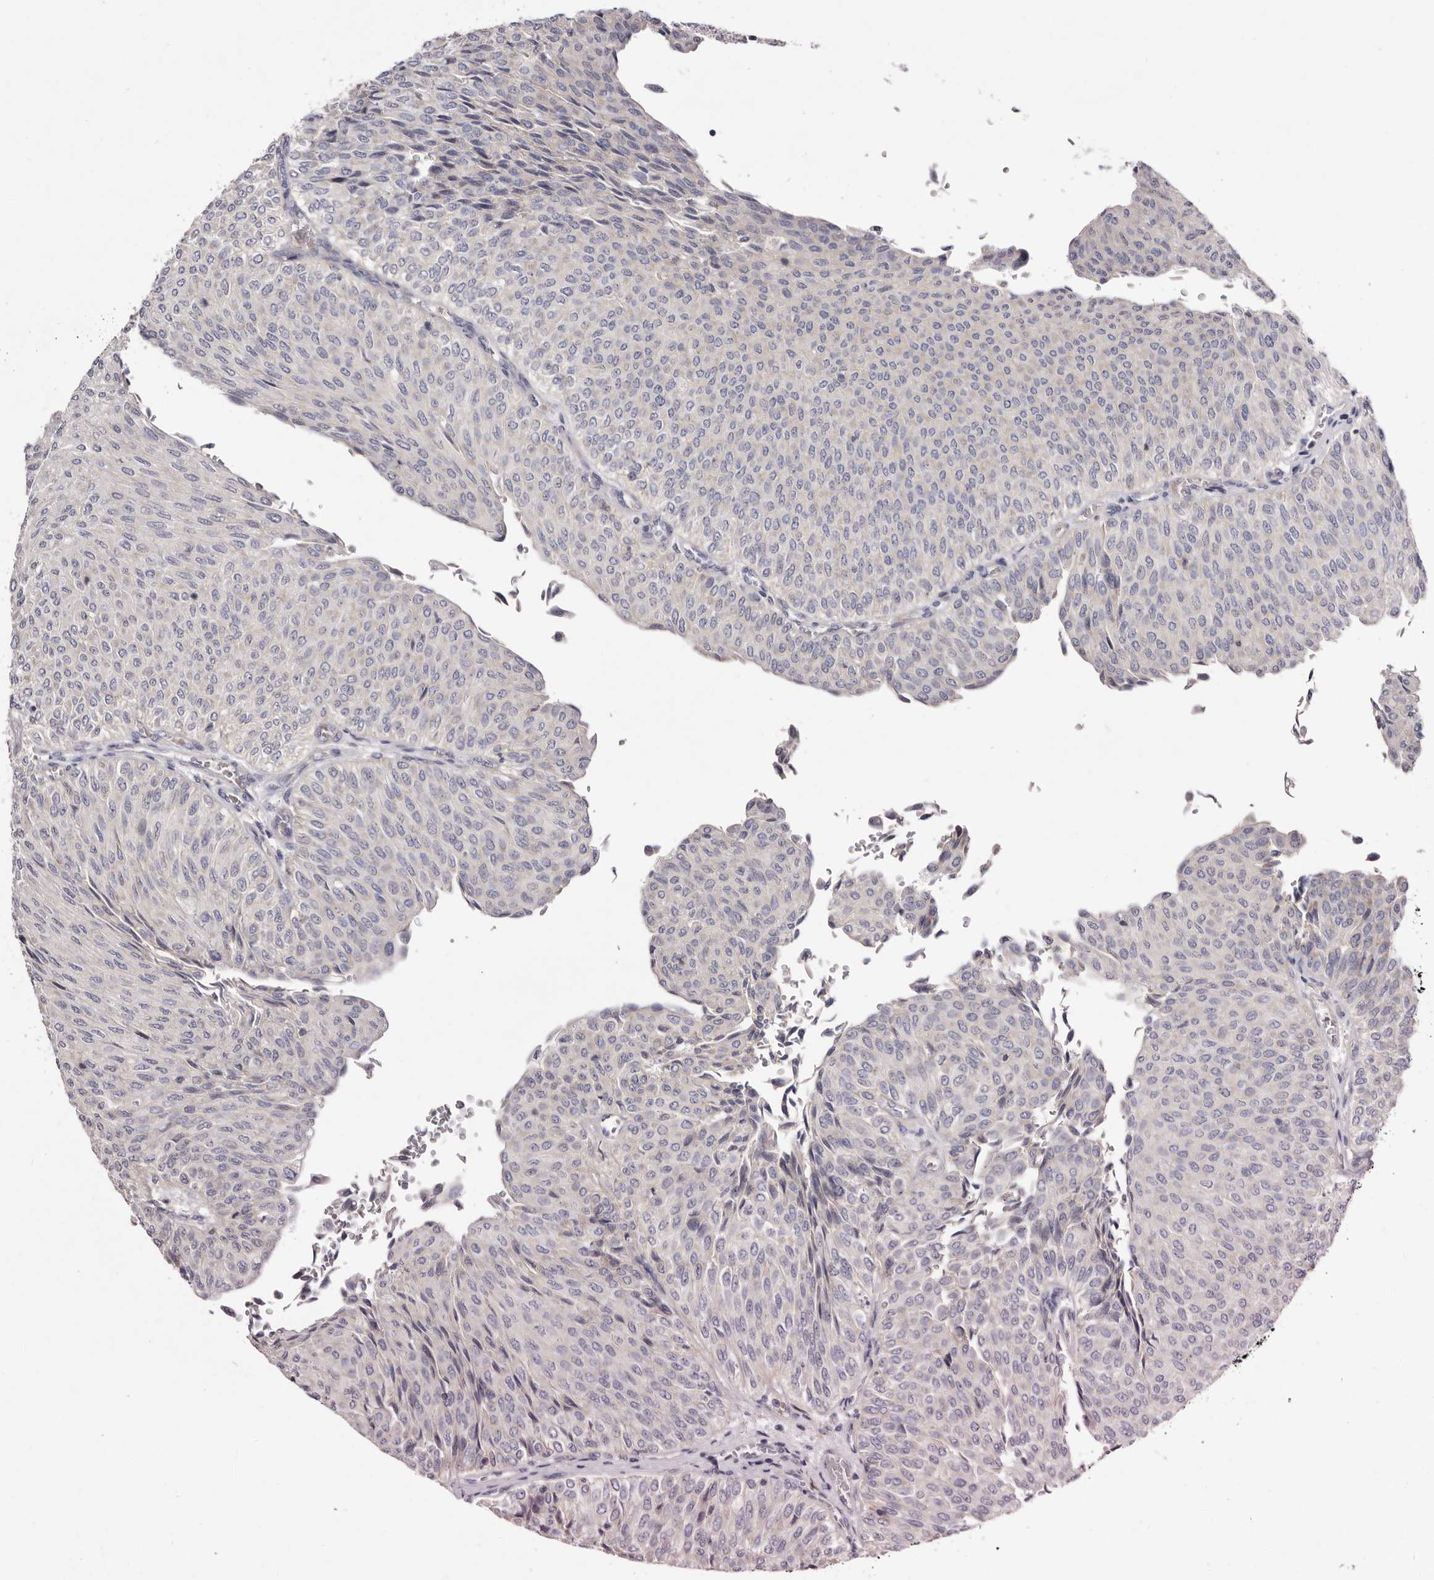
{"staining": {"intensity": "negative", "quantity": "none", "location": "none"}, "tissue": "urothelial cancer", "cell_type": "Tumor cells", "image_type": "cancer", "snomed": [{"axis": "morphology", "description": "Urothelial carcinoma, Low grade"}, {"axis": "topography", "description": "Urinary bladder"}], "caption": "Urothelial cancer stained for a protein using immunohistochemistry demonstrates no positivity tumor cells.", "gene": "S1PR5", "patient": {"sex": "male", "age": 78}}